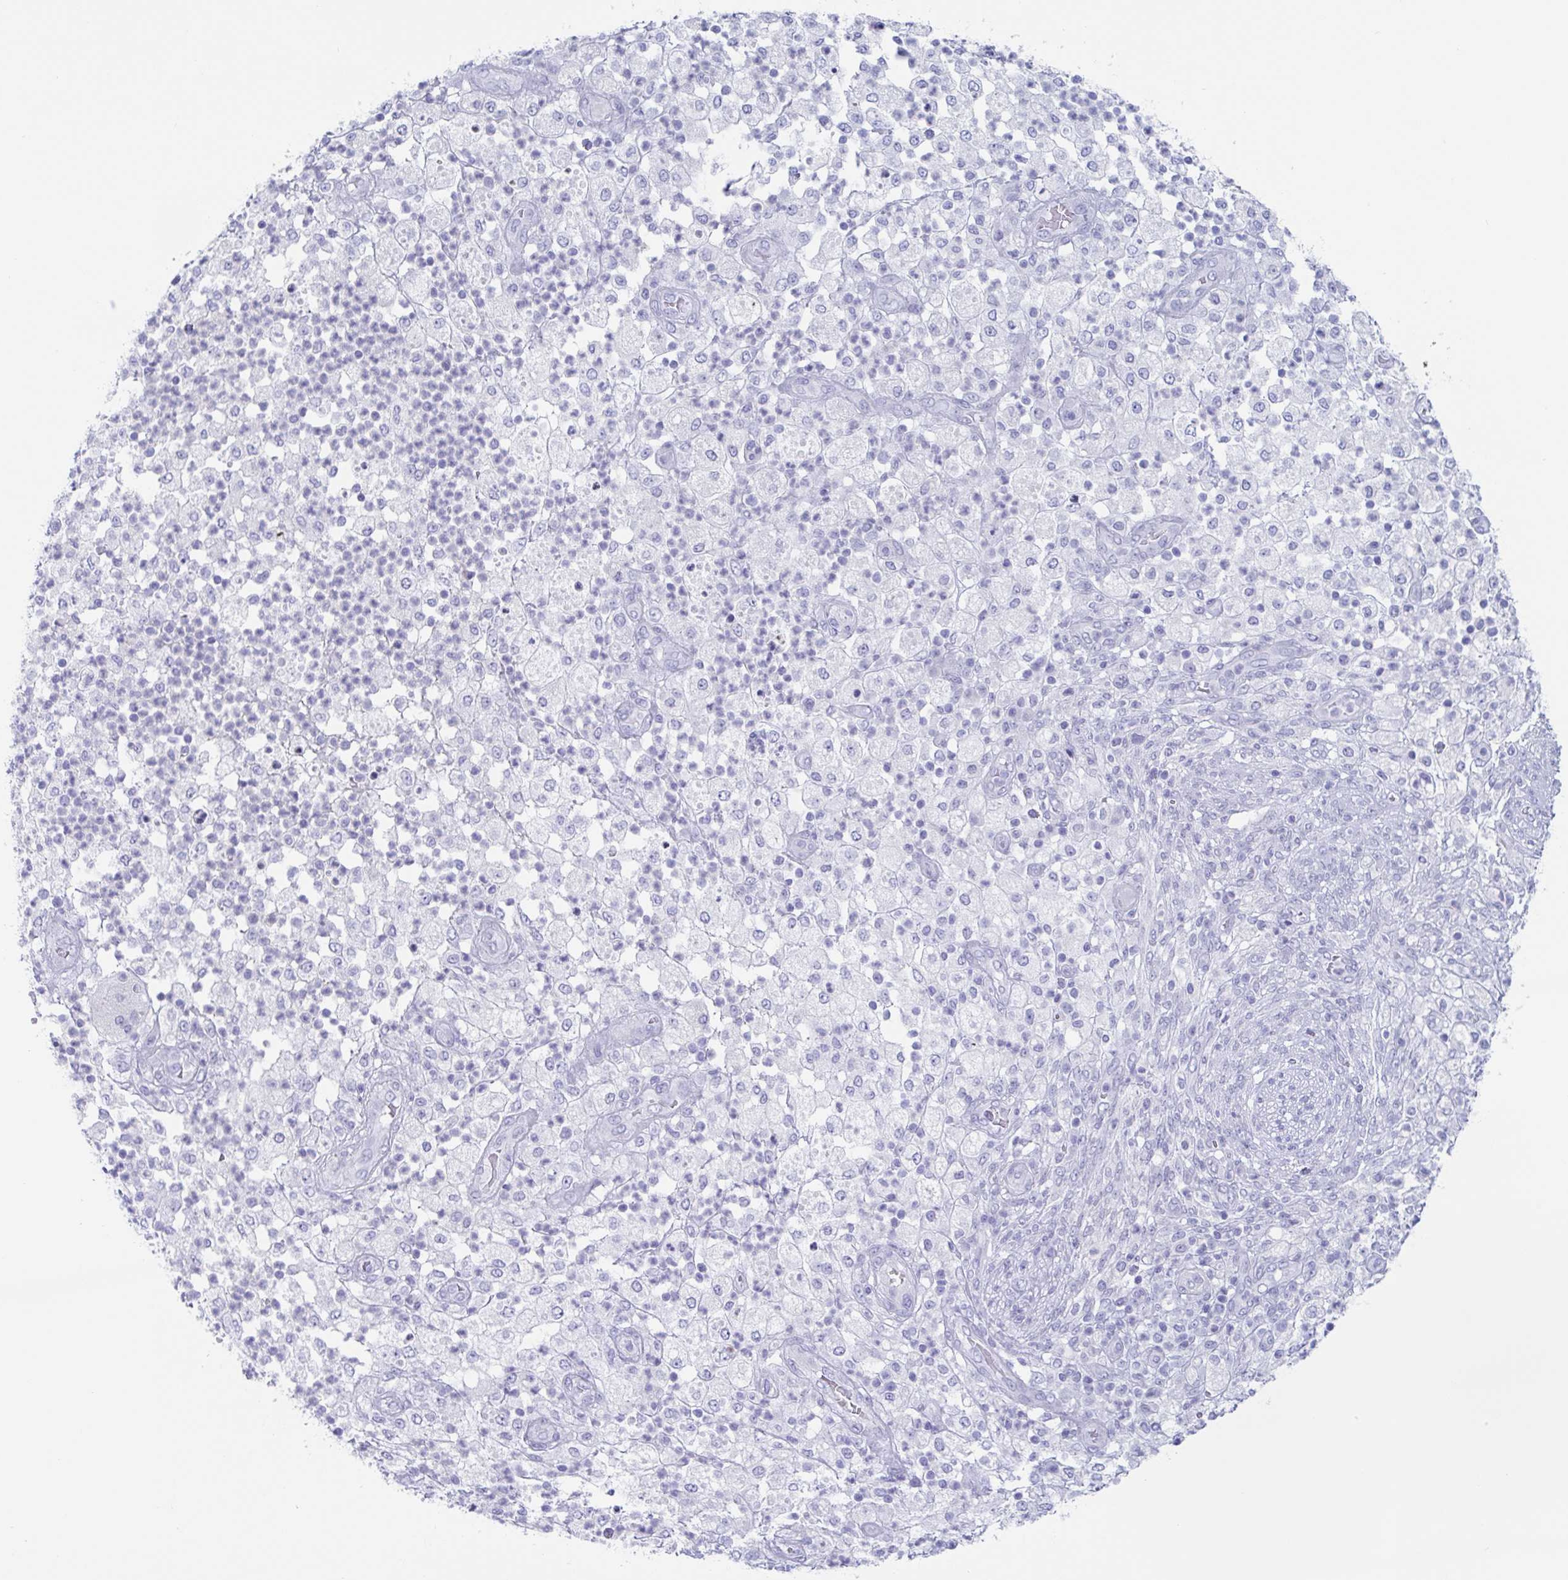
{"staining": {"intensity": "negative", "quantity": "none", "location": "none"}, "tissue": "pancreatic cancer", "cell_type": "Tumor cells", "image_type": "cancer", "snomed": [{"axis": "morphology", "description": "Adenocarcinoma, NOS"}, {"axis": "topography", "description": "Pancreas"}], "caption": "A high-resolution histopathology image shows immunohistochemistry staining of adenocarcinoma (pancreatic), which demonstrates no significant positivity in tumor cells. (DAB IHC, high magnification).", "gene": "CDX4", "patient": {"sex": "female", "age": 72}}